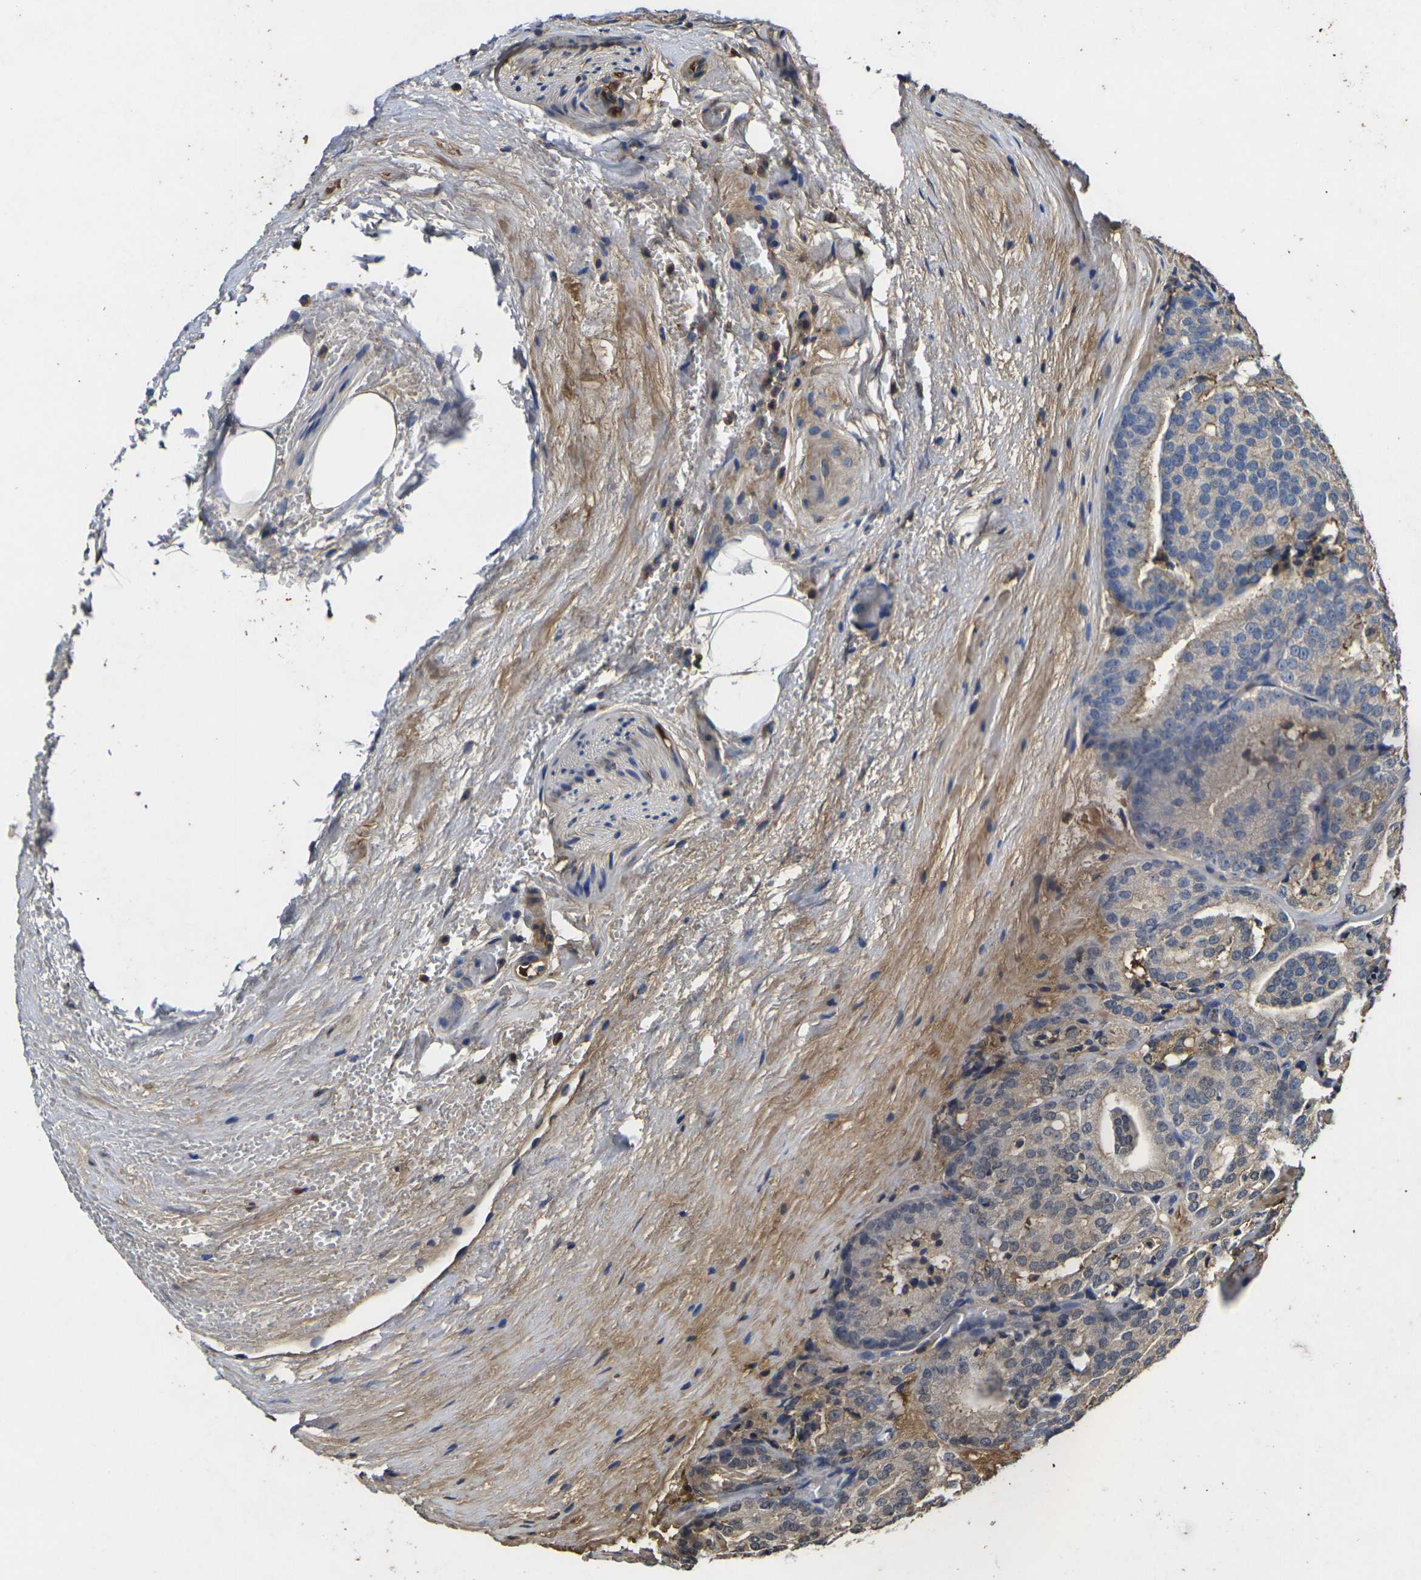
{"staining": {"intensity": "weak", "quantity": "<25%", "location": "cytoplasmic/membranous"}, "tissue": "prostate cancer", "cell_type": "Tumor cells", "image_type": "cancer", "snomed": [{"axis": "morphology", "description": "Adenocarcinoma, High grade"}, {"axis": "topography", "description": "Prostate"}], "caption": "An image of prostate adenocarcinoma (high-grade) stained for a protein demonstrates no brown staining in tumor cells.", "gene": "HSPG2", "patient": {"sex": "male", "age": 64}}